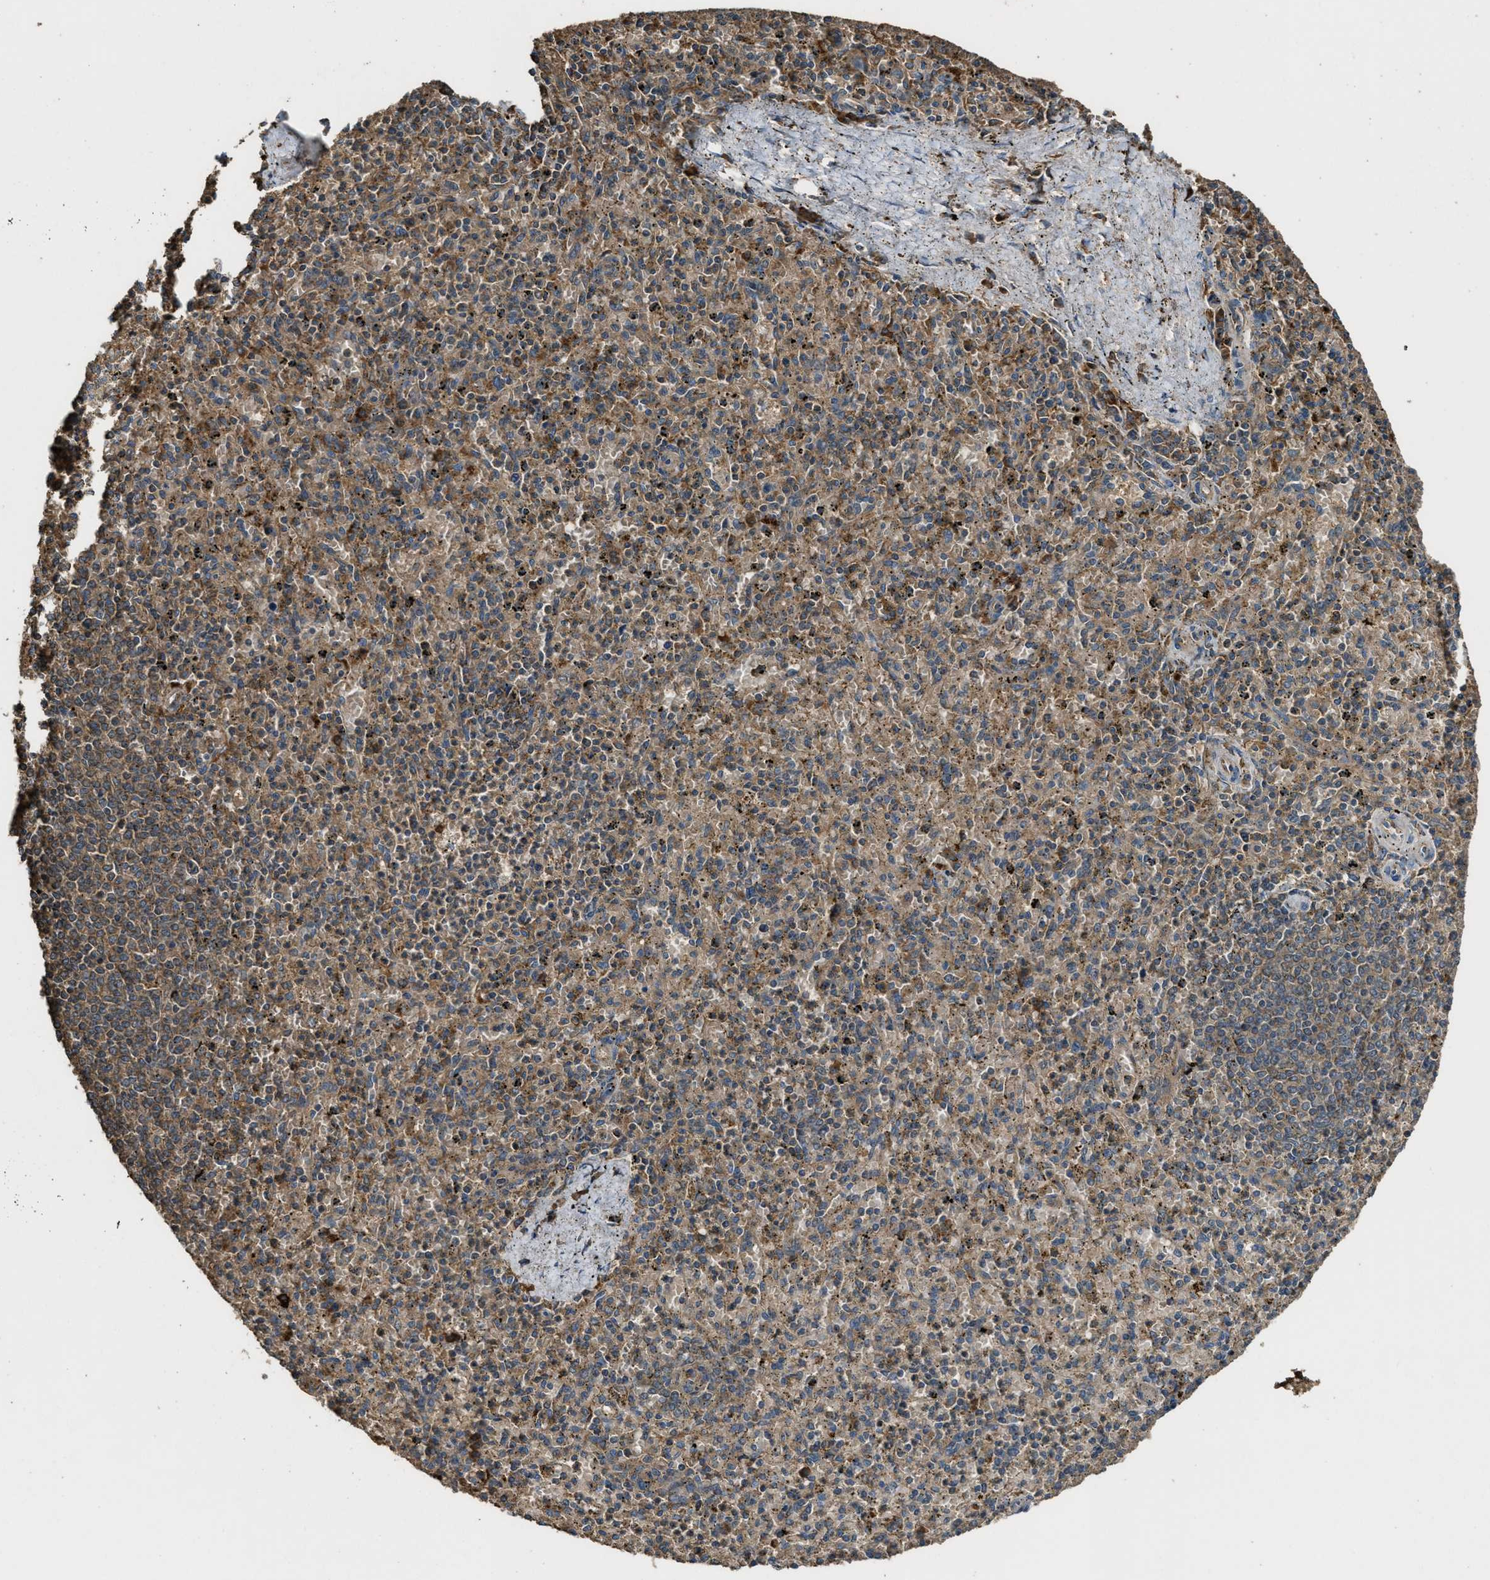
{"staining": {"intensity": "moderate", "quantity": ">75%", "location": "cytoplasmic/membranous"}, "tissue": "spleen", "cell_type": "Cells in red pulp", "image_type": "normal", "snomed": [{"axis": "morphology", "description": "Normal tissue, NOS"}, {"axis": "topography", "description": "Spleen"}], "caption": "Protein staining exhibits moderate cytoplasmic/membranous staining in about >75% of cells in red pulp in unremarkable spleen. (DAB (3,3'-diaminobenzidine) = brown stain, brightfield microscopy at high magnification).", "gene": "MAP3K8", "patient": {"sex": "male", "age": 72}}